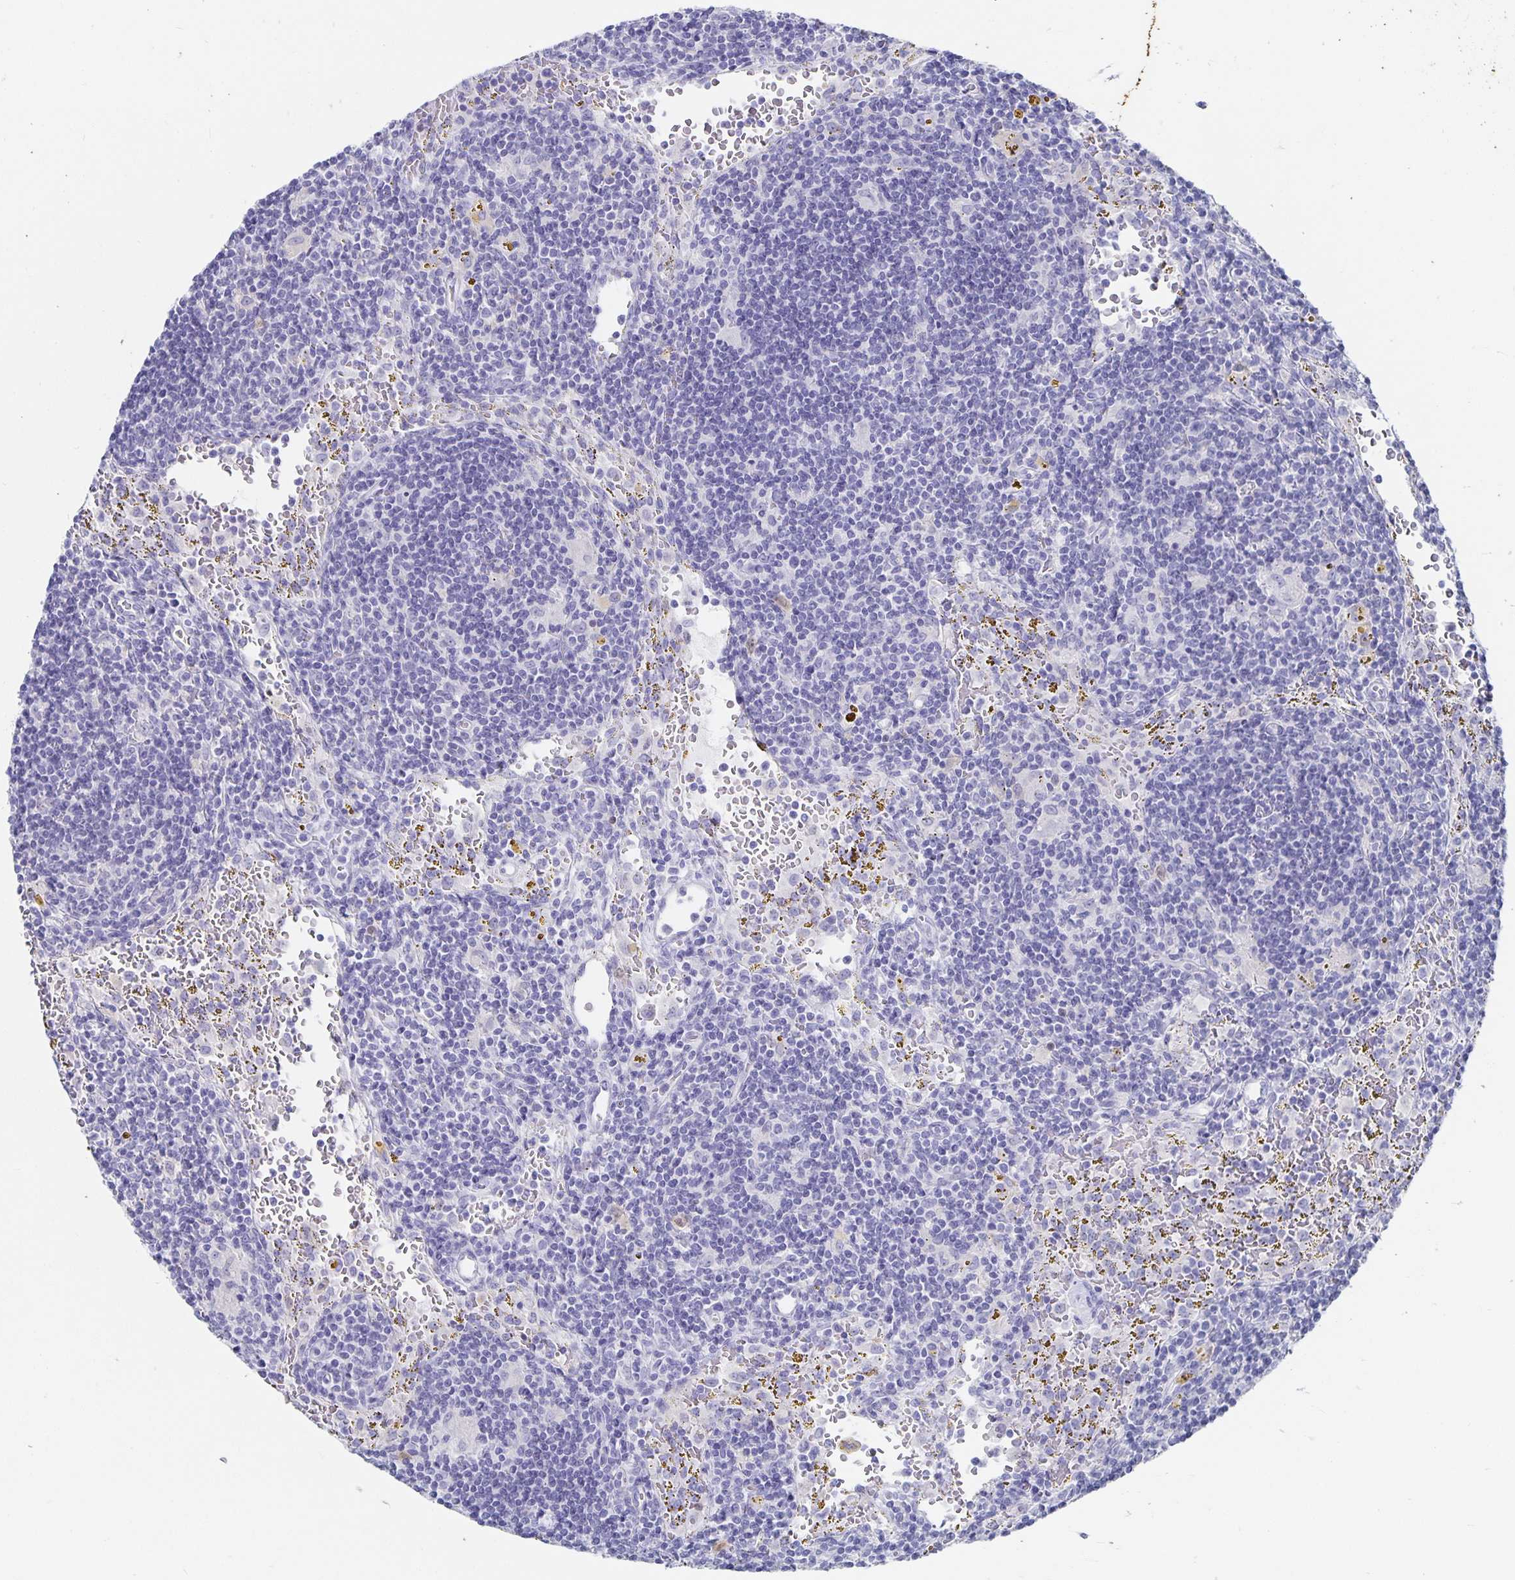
{"staining": {"intensity": "negative", "quantity": "none", "location": "none"}, "tissue": "lymphoma", "cell_type": "Tumor cells", "image_type": "cancer", "snomed": [{"axis": "morphology", "description": "Malignant lymphoma, non-Hodgkin's type, Low grade"}, {"axis": "topography", "description": "Spleen"}], "caption": "Immunohistochemistry (IHC) micrograph of neoplastic tissue: low-grade malignant lymphoma, non-Hodgkin's type stained with DAB (3,3'-diaminobenzidine) exhibits no significant protein expression in tumor cells.", "gene": "CHGA", "patient": {"sex": "female", "age": 70}}